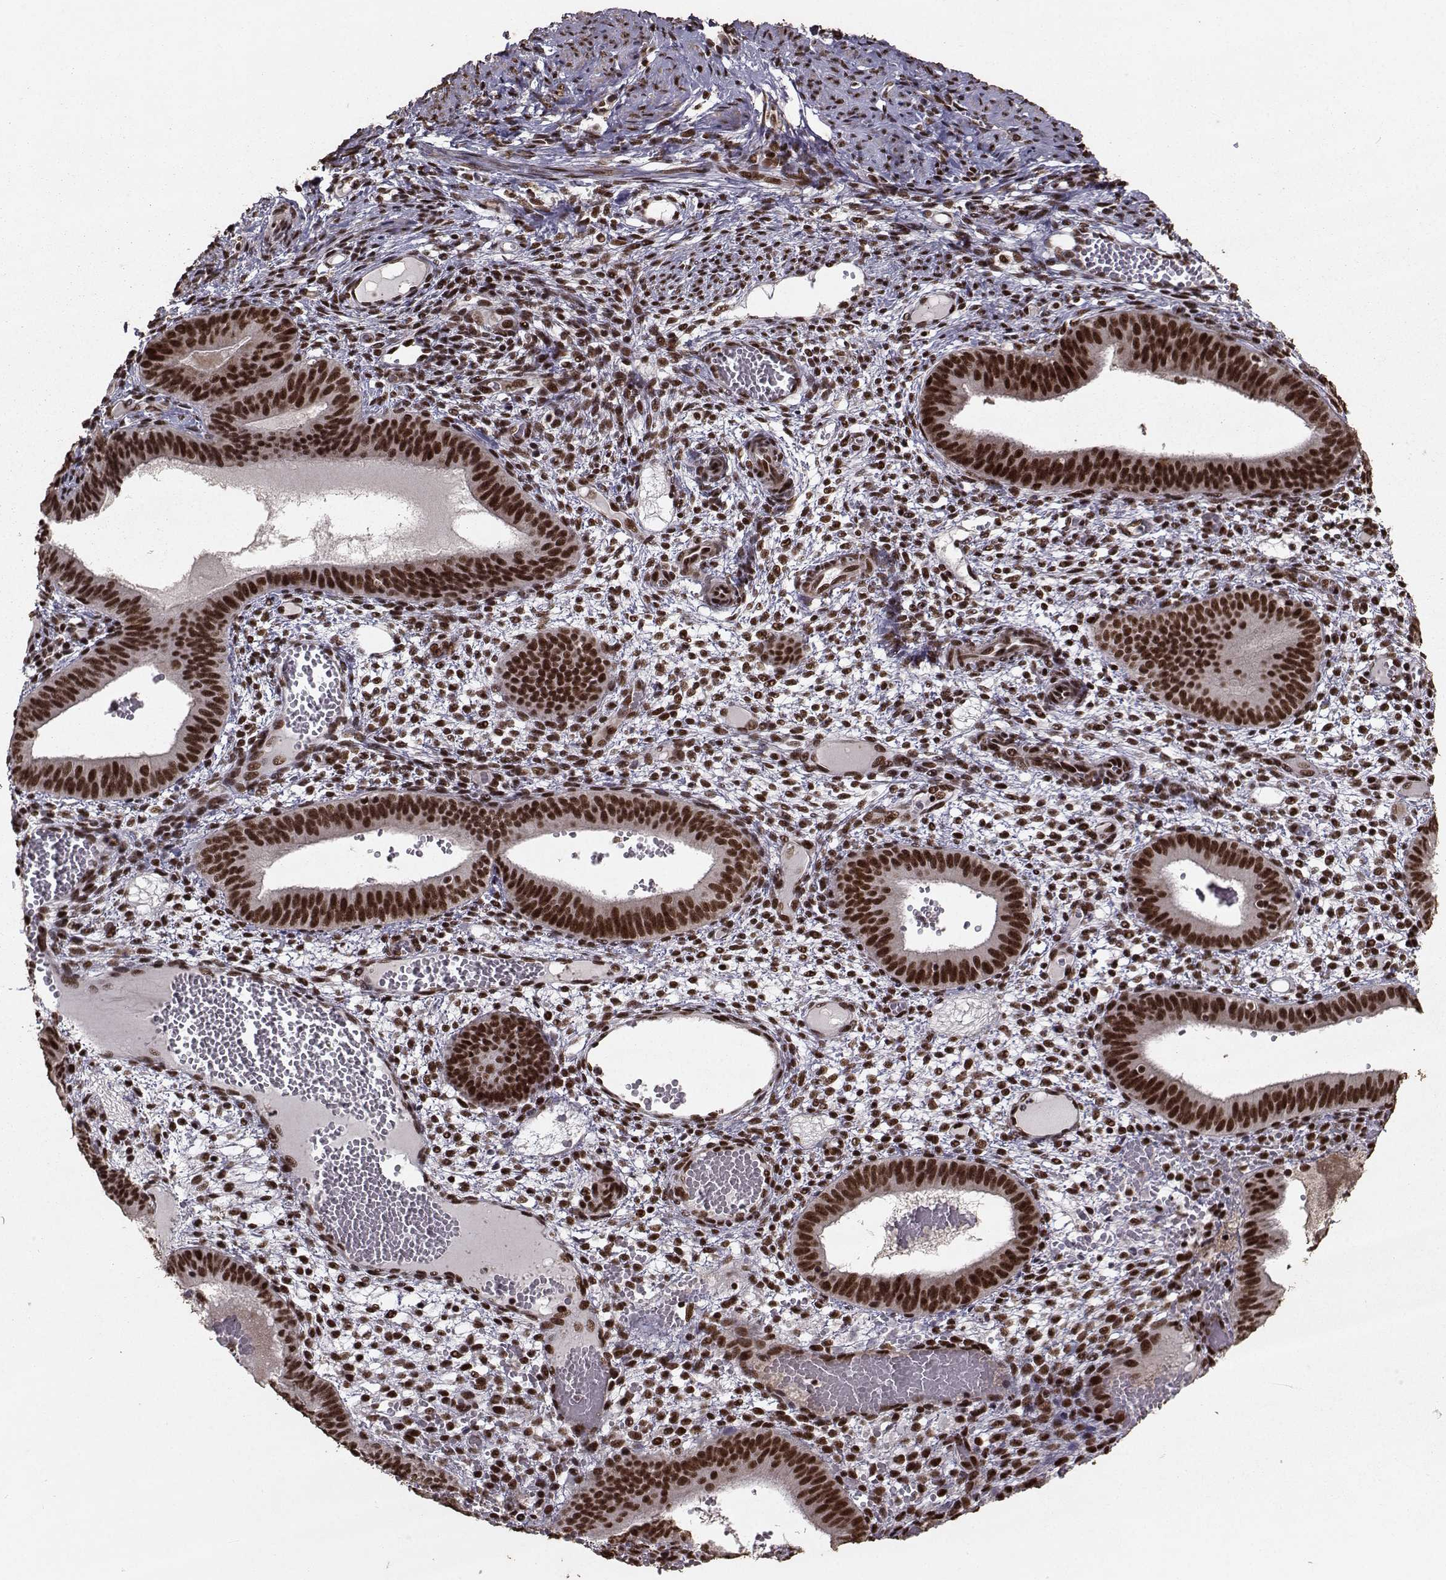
{"staining": {"intensity": "strong", "quantity": ">75%", "location": "nuclear"}, "tissue": "endometrium", "cell_type": "Cells in endometrial stroma", "image_type": "normal", "snomed": [{"axis": "morphology", "description": "Normal tissue, NOS"}, {"axis": "topography", "description": "Endometrium"}], "caption": "Immunohistochemistry (IHC) photomicrograph of normal endometrium: endometrium stained using immunohistochemistry (IHC) shows high levels of strong protein expression localized specifically in the nuclear of cells in endometrial stroma, appearing as a nuclear brown color.", "gene": "SF1", "patient": {"sex": "female", "age": 42}}